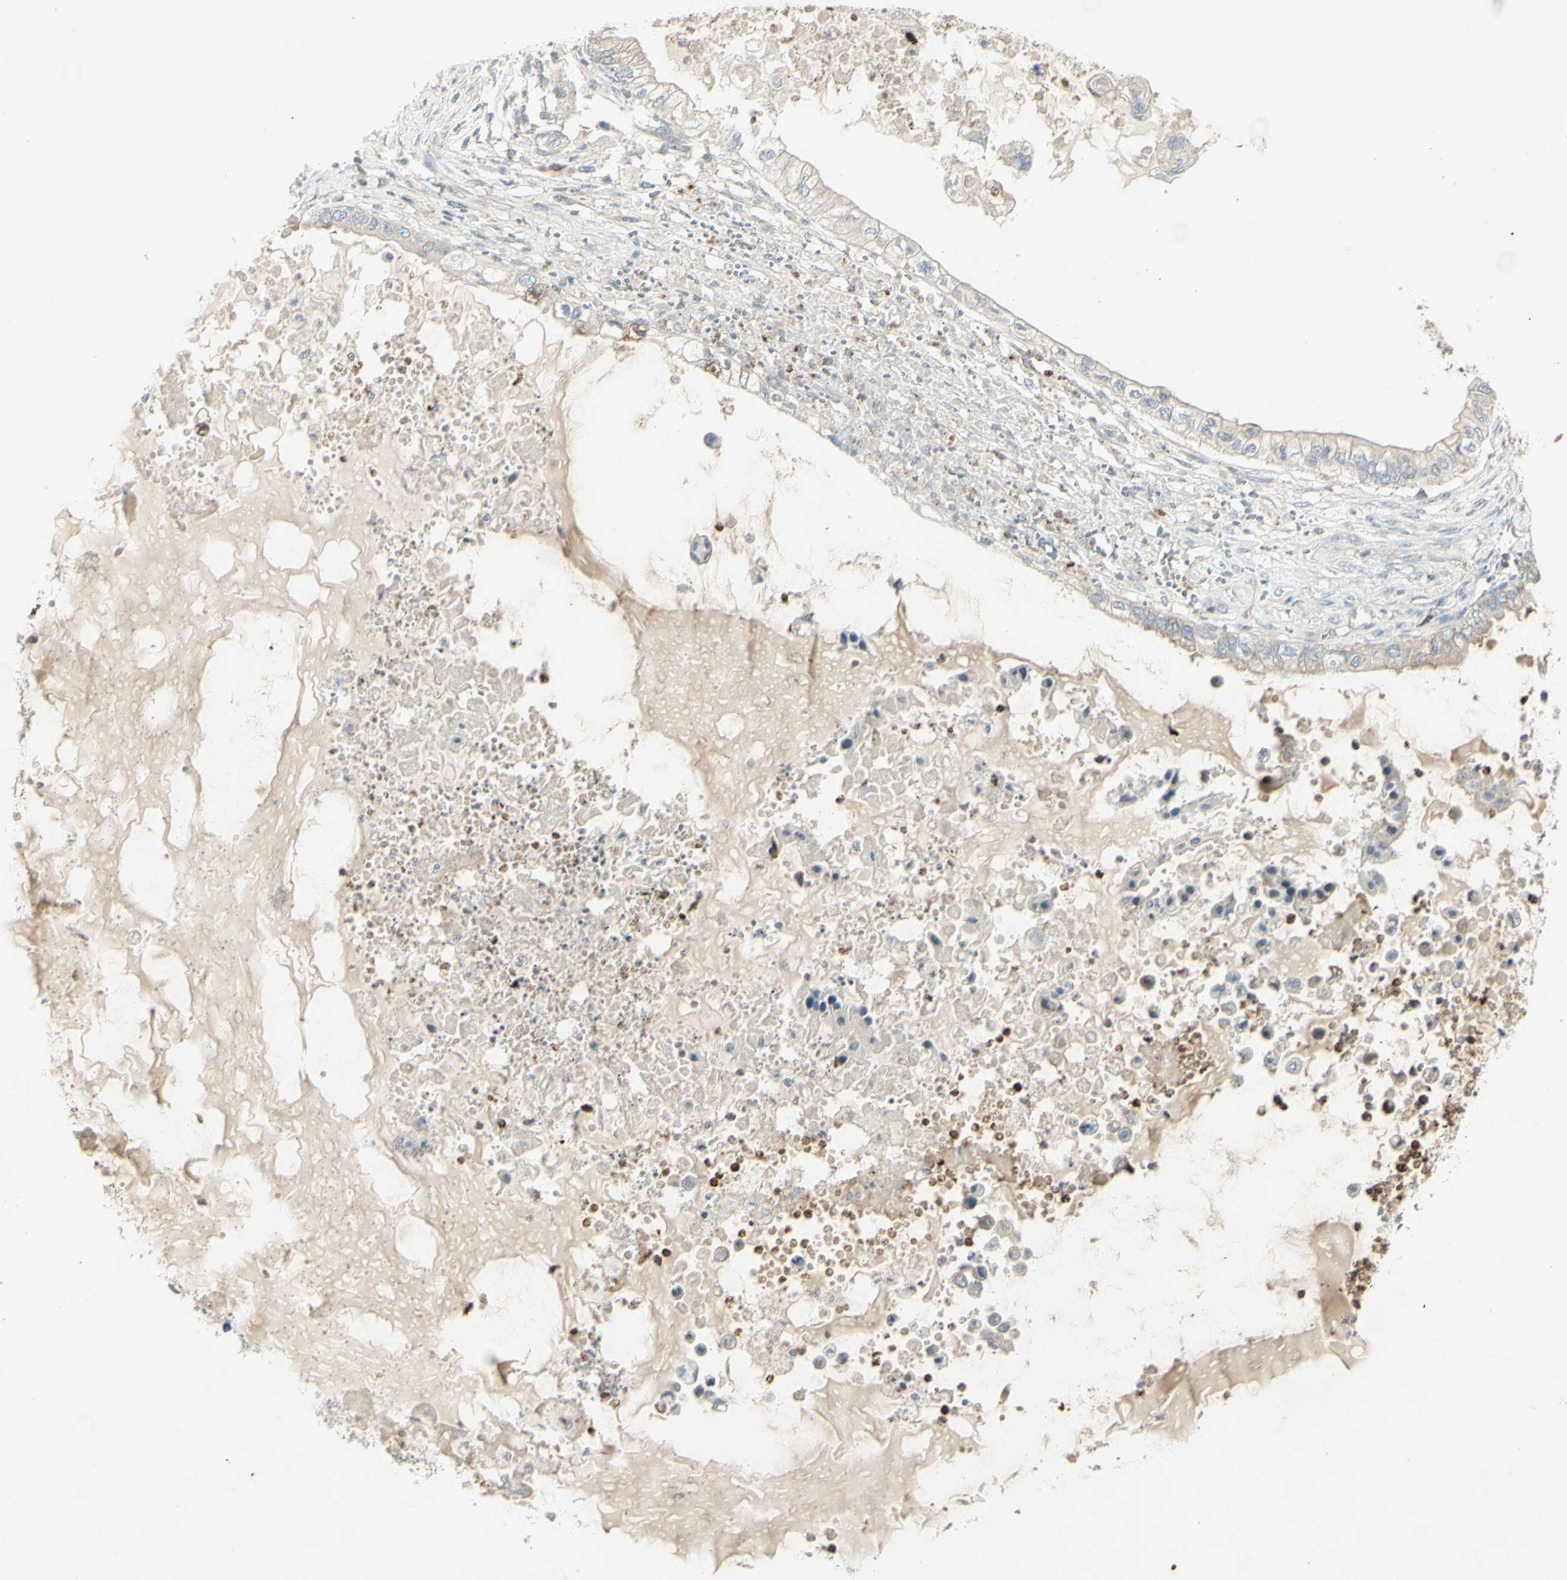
{"staining": {"intensity": "weak", "quantity": ">75%", "location": "cytoplasmic/membranous"}, "tissue": "ovarian cancer", "cell_type": "Tumor cells", "image_type": "cancer", "snomed": [{"axis": "morphology", "description": "Cystadenocarcinoma, mucinous, NOS"}, {"axis": "topography", "description": "Ovary"}], "caption": "Immunohistochemistry (IHC) image of human mucinous cystadenocarcinoma (ovarian) stained for a protein (brown), which shows low levels of weak cytoplasmic/membranous staining in approximately >75% of tumor cells.", "gene": "CCNB2", "patient": {"sex": "female", "age": 80}}